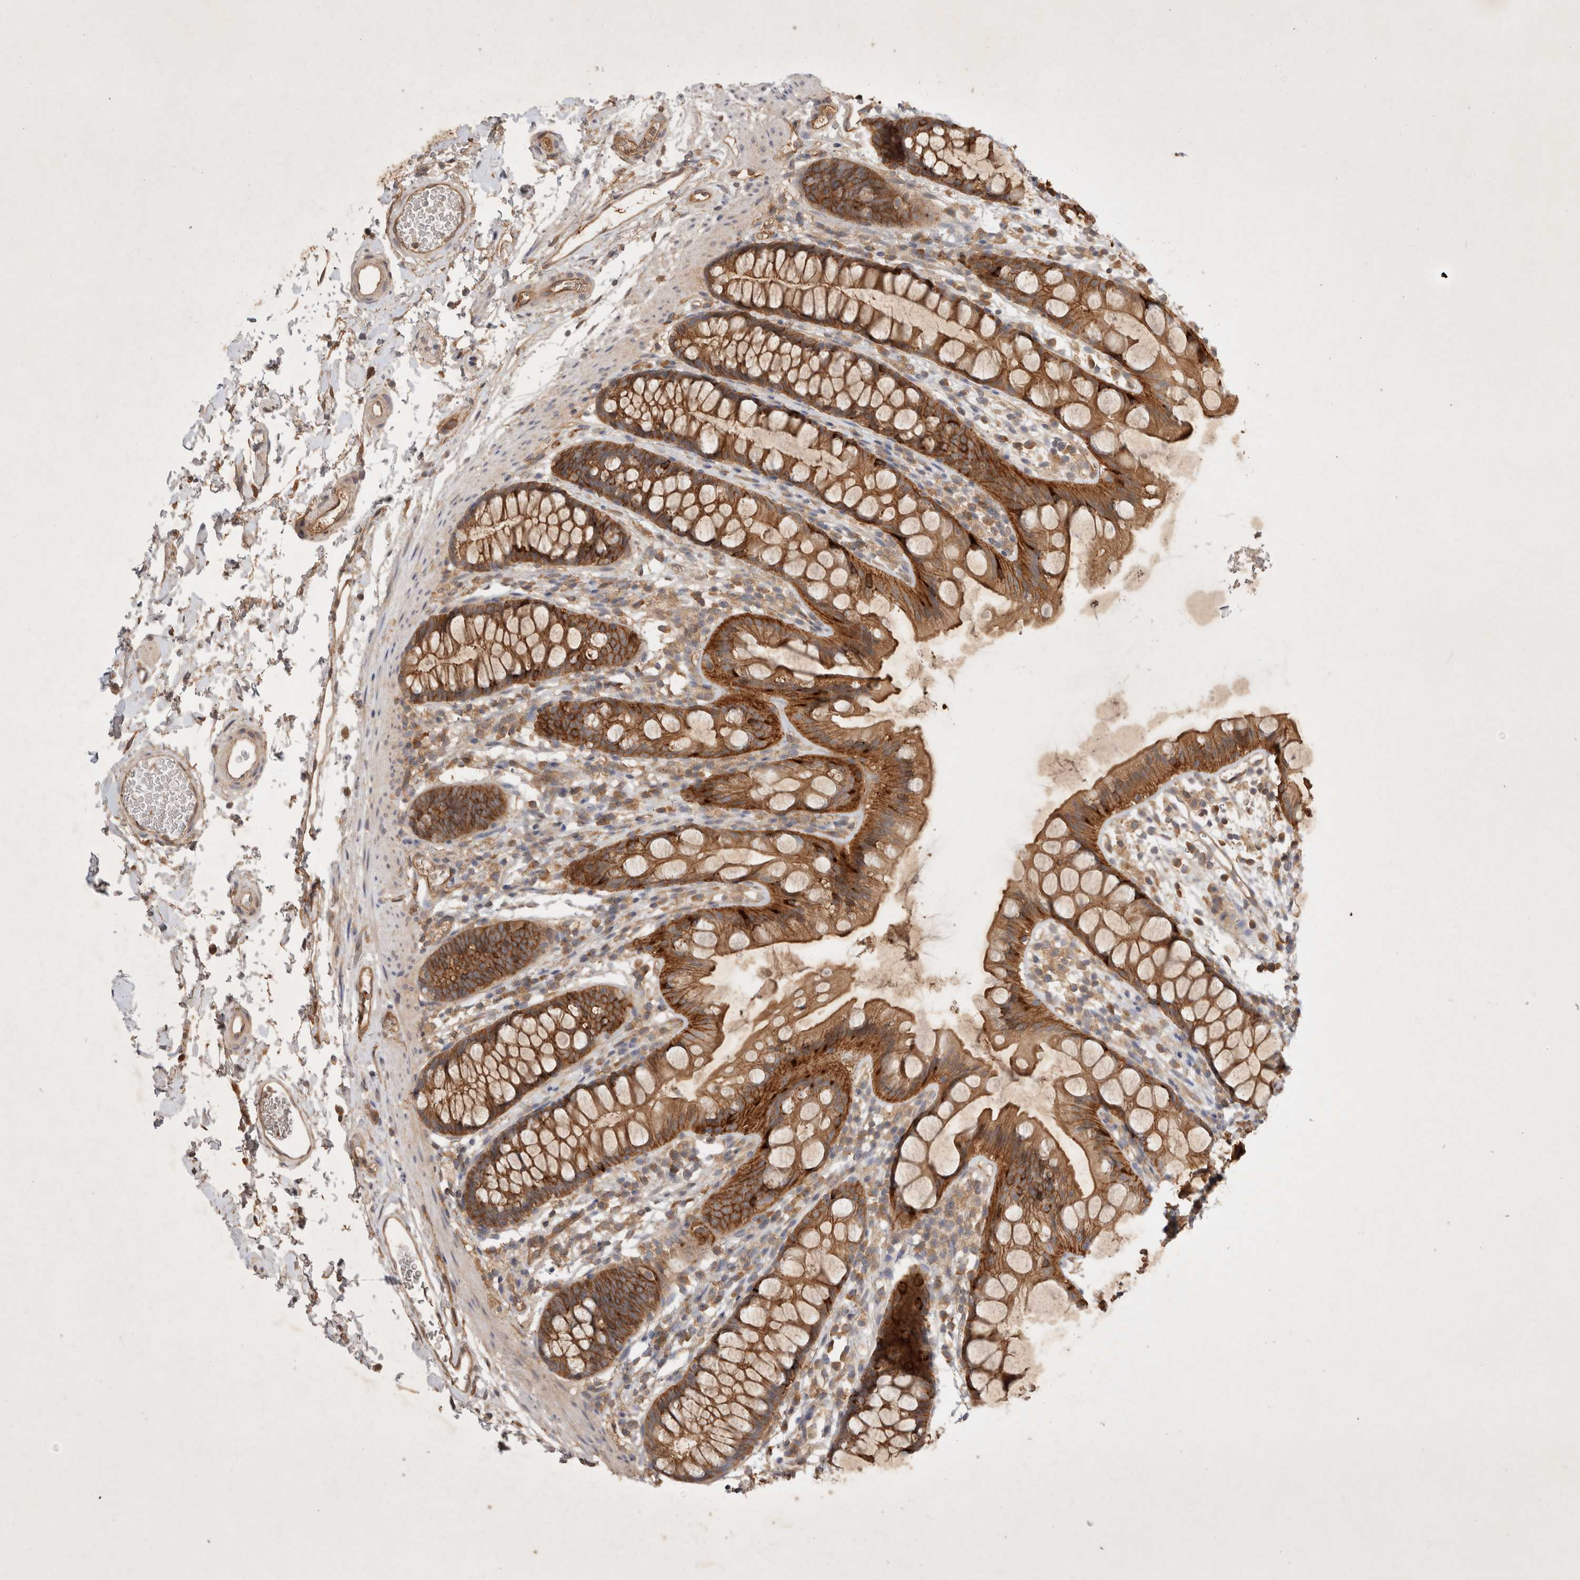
{"staining": {"intensity": "moderate", "quantity": ">75%", "location": "cytoplasmic/membranous"}, "tissue": "rectum", "cell_type": "Glandular cells", "image_type": "normal", "snomed": [{"axis": "morphology", "description": "Normal tissue, NOS"}, {"axis": "topography", "description": "Rectum"}], "caption": "IHC of unremarkable human rectum demonstrates medium levels of moderate cytoplasmic/membranous expression in about >75% of glandular cells.", "gene": "YES1", "patient": {"sex": "female", "age": 65}}